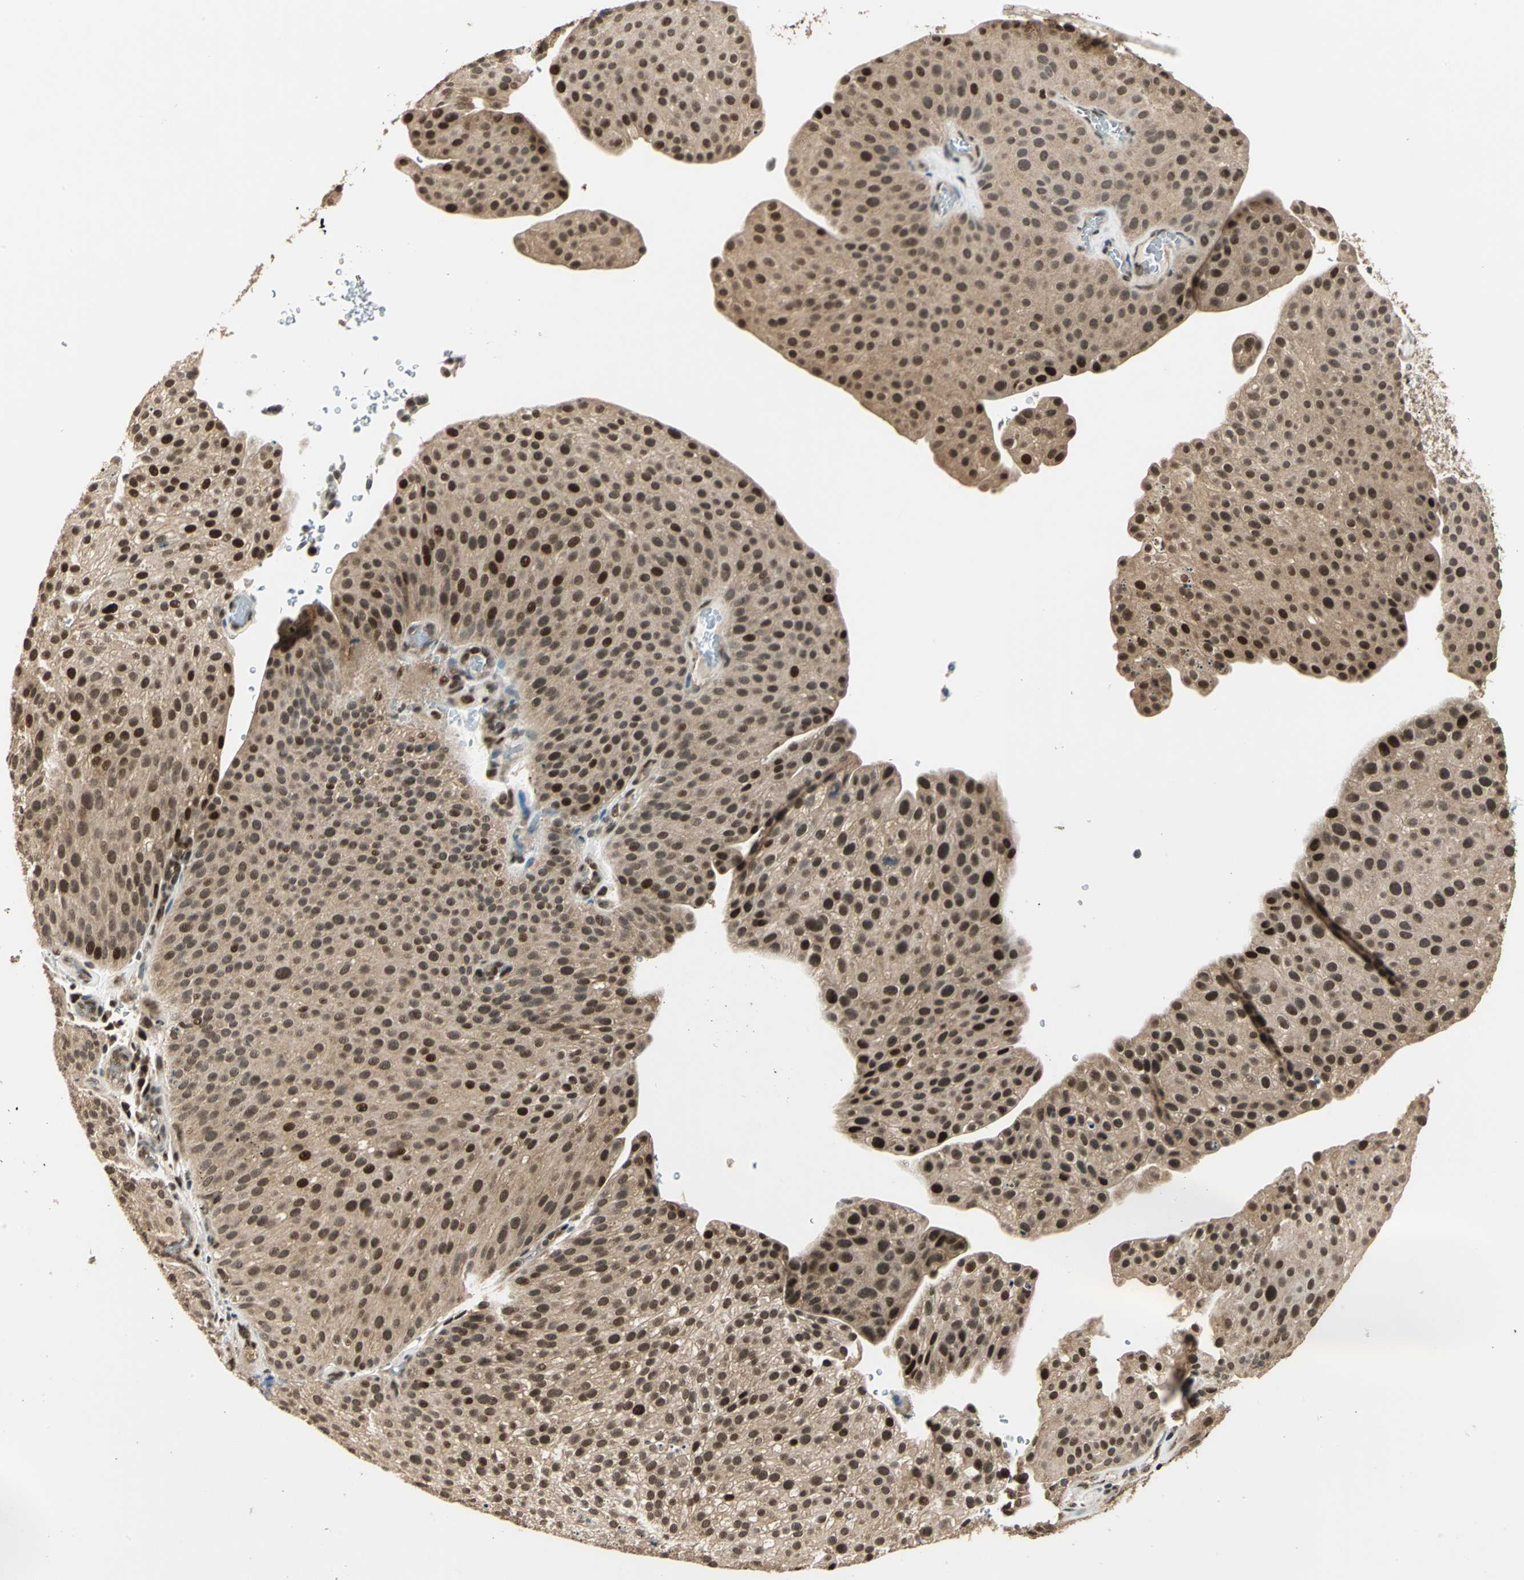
{"staining": {"intensity": "moderate", "quantity": ">75%", "location": "cytoplasmic/membranous,nuclear"}, "tissue": "urothelial cancer", "cell_type": "Tumor cells", "image_type": "cancer", "snomed": [{"axis": "morphology", "description": "Urothelial carcinoma, Low grade"}, {"axis": "topography", "description": "Smooth muscle"}, {"axis": "topography", "description": "Urinary bladder"}], "caption": "Moderate cytoplasmic/membranous and nuclear expression for a protein is appreciated in about >75% of tumor cells of urothelial cancer using immunohistochemistry (IHC).", "gene": "PSMC3", "patient": {"sex": "male", "age": 60}}